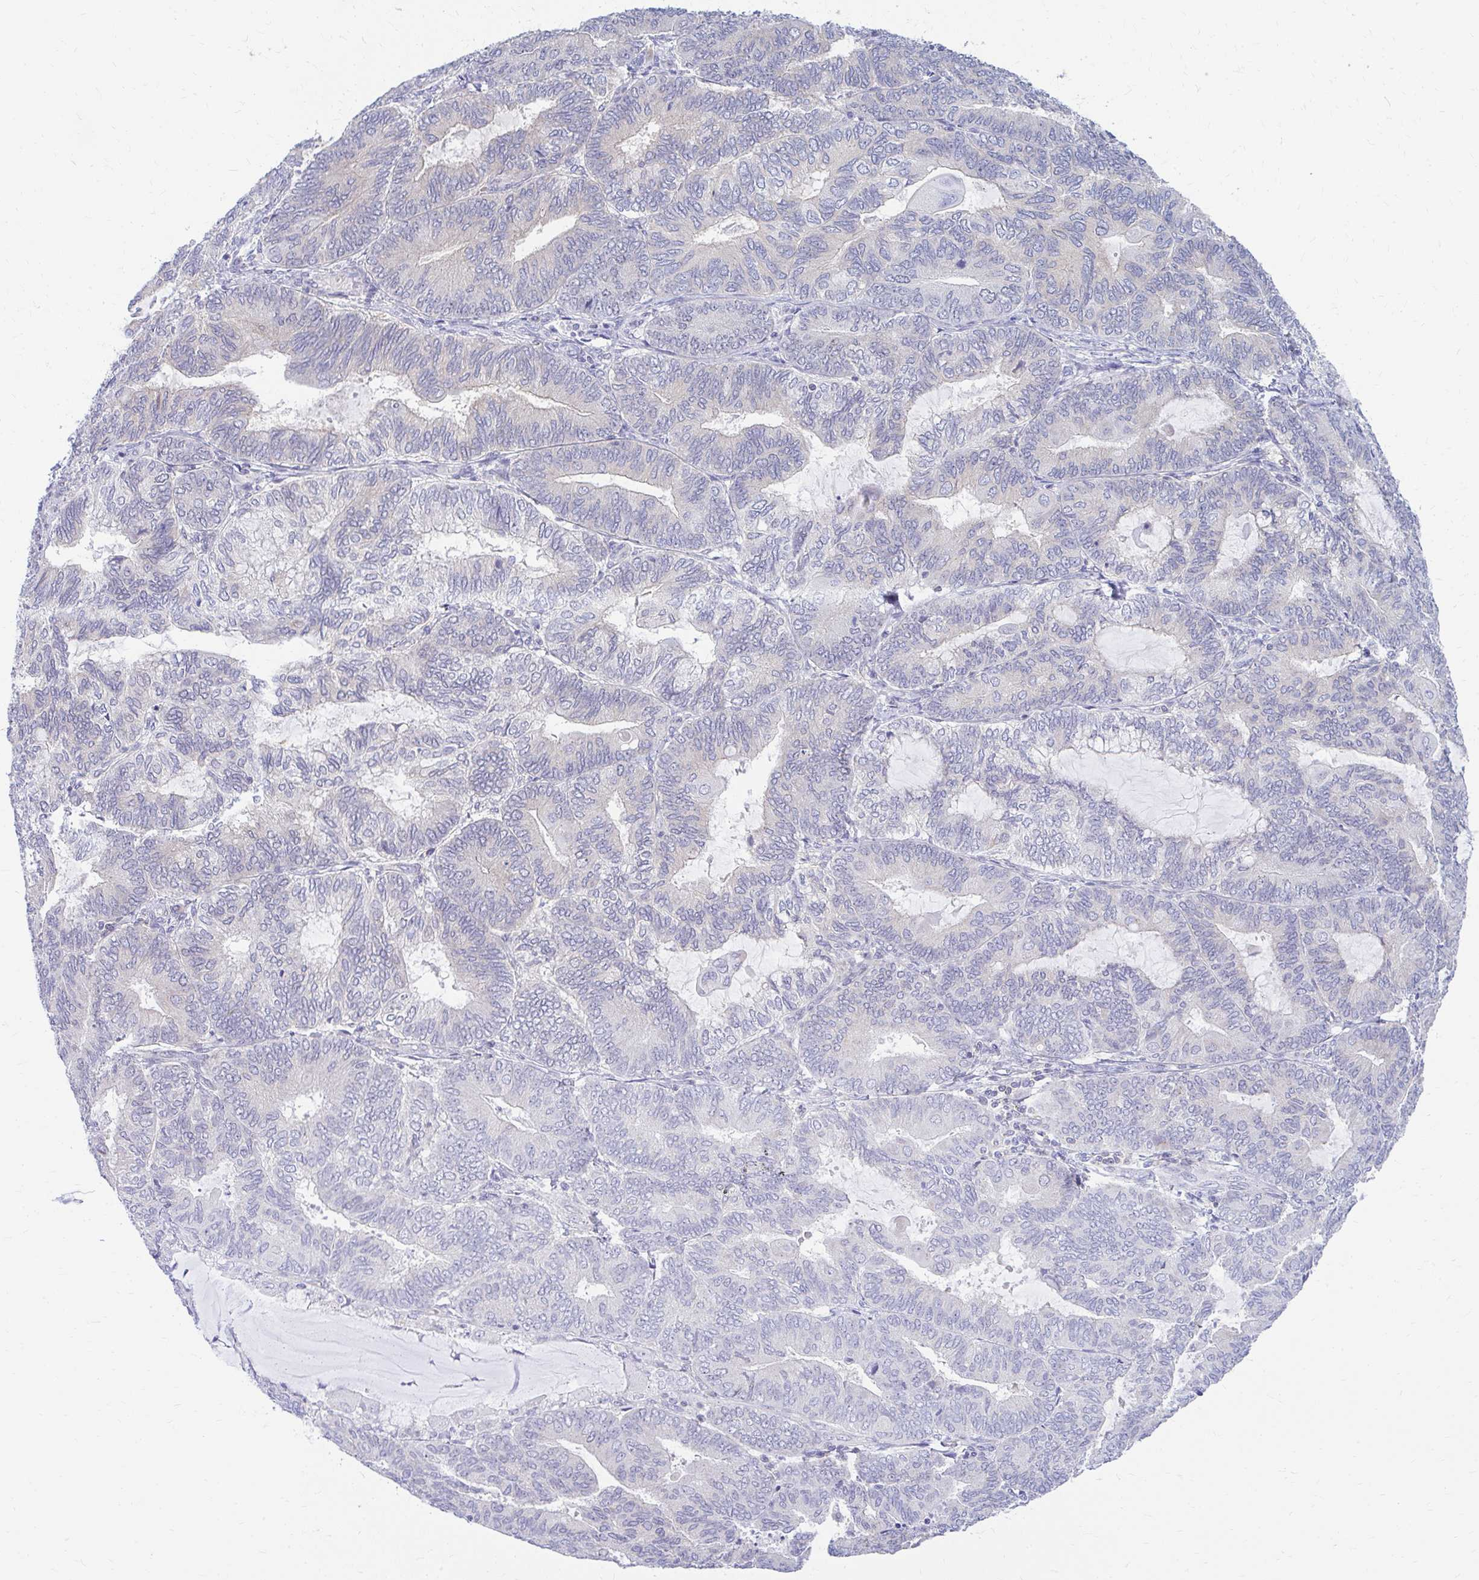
{"staining": {"intensity": "negative", "quantity": "none", "location": "none"}, "tissue": "endometrial cancer", "cell_type": "Tumor cells", "image_type": "cancer", "snomed": [{"axis": "morphology", "description": "Adenocarcinoma, NOS"}, {"axis": "topography", "description": "Endometrium"}], "caption": "Tumor cells show no significant staining in endometrial cancer (adenocarcinoma). (Brightfield microscopy of DAB immunohistochemistry at high magnification).", "gene": "RADIL", "patient": {"sex": "female", "age": 81}}